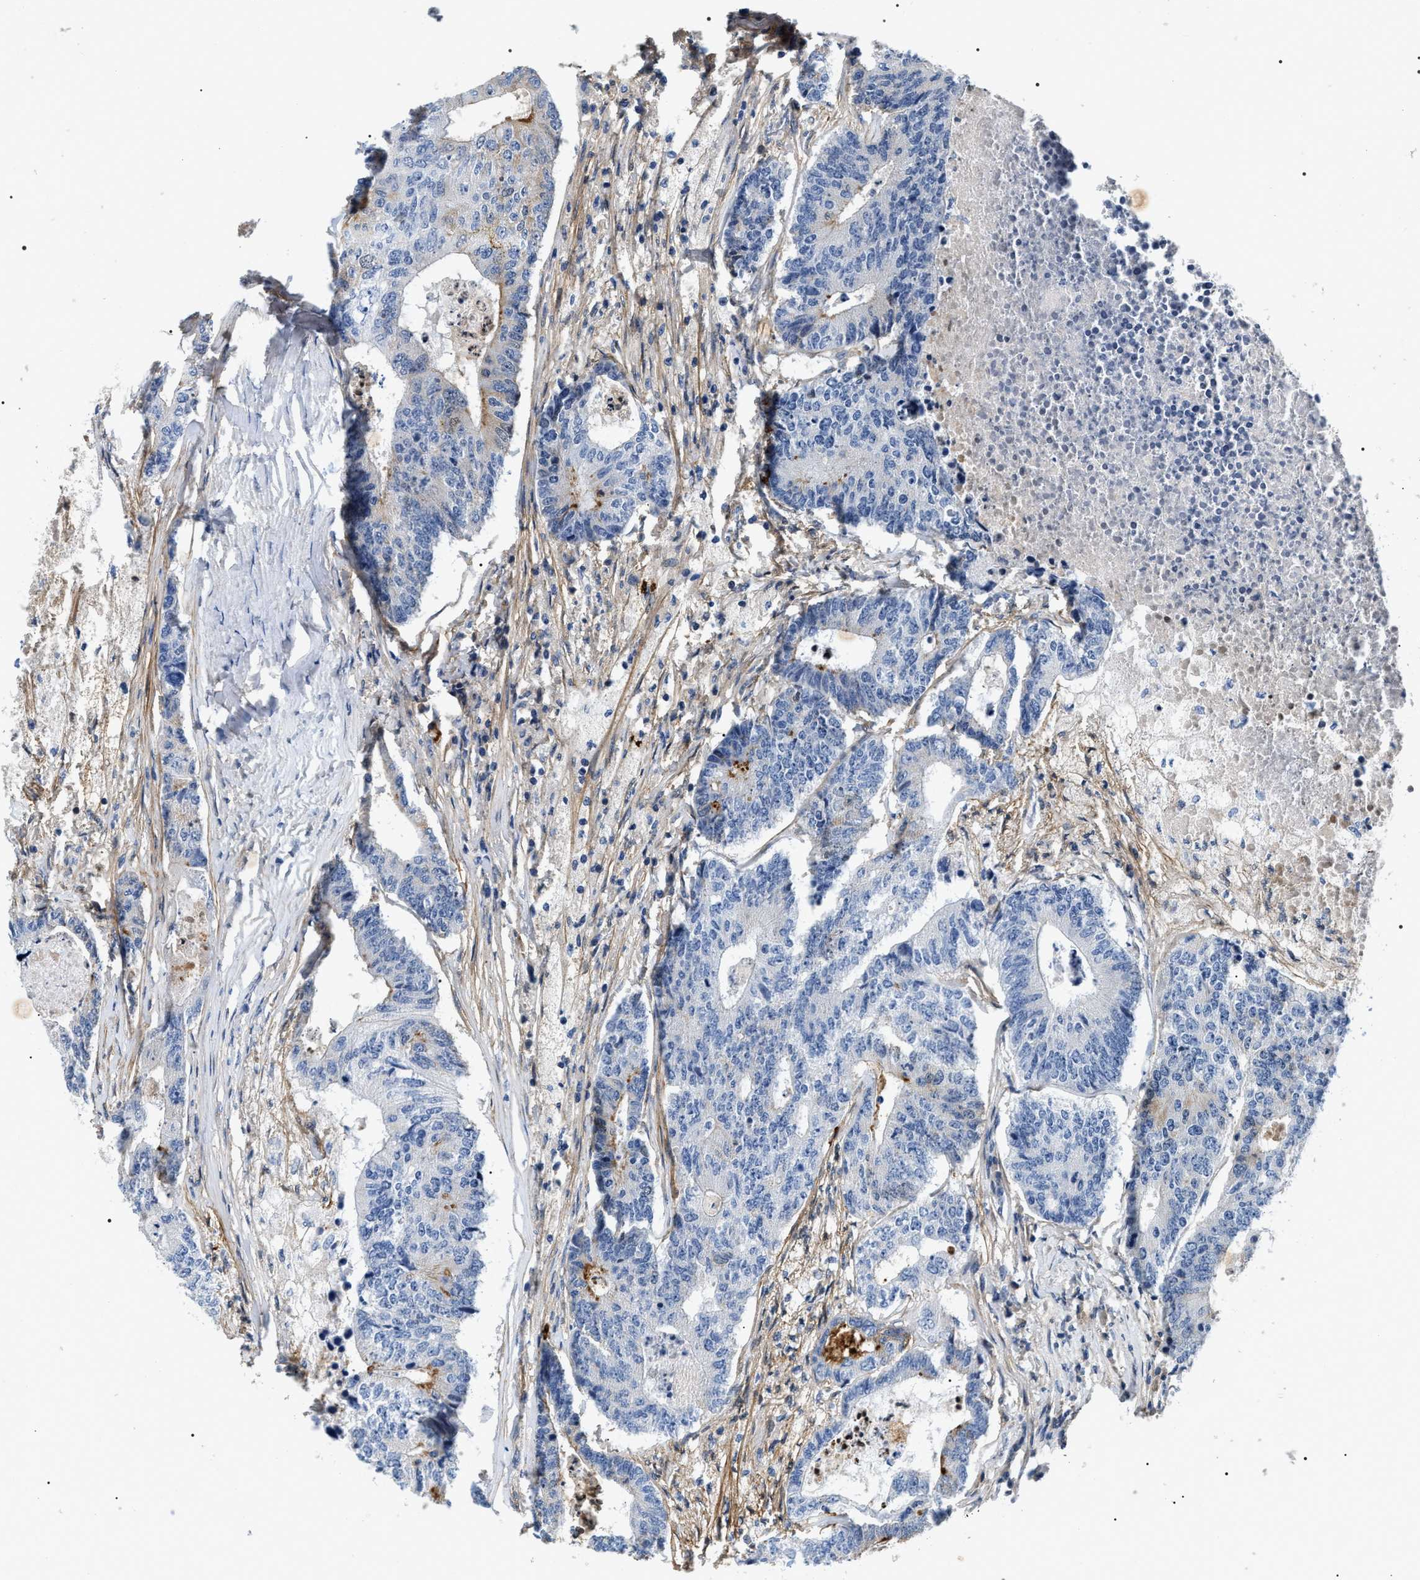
{"staining": {"intensity": "negative", "quantity": "none", "location": "none"}, "tissue": "colorectal cancer", "cell_type": "Tumor cells", "image_type": "cancer", "snomed": [{"axis": "morphology", "description": "Adenocarcinoma, NOS"}, {"axis": "topography", "description": "Colon"}], "caption": "Human adenocarcinoma (colorectal) stained for a protein using immunohistochemistry (IHC) exhibits no staining in tumor cells.", "gene": "BAG2", "patient": {"sex": "female", "age": 67}}